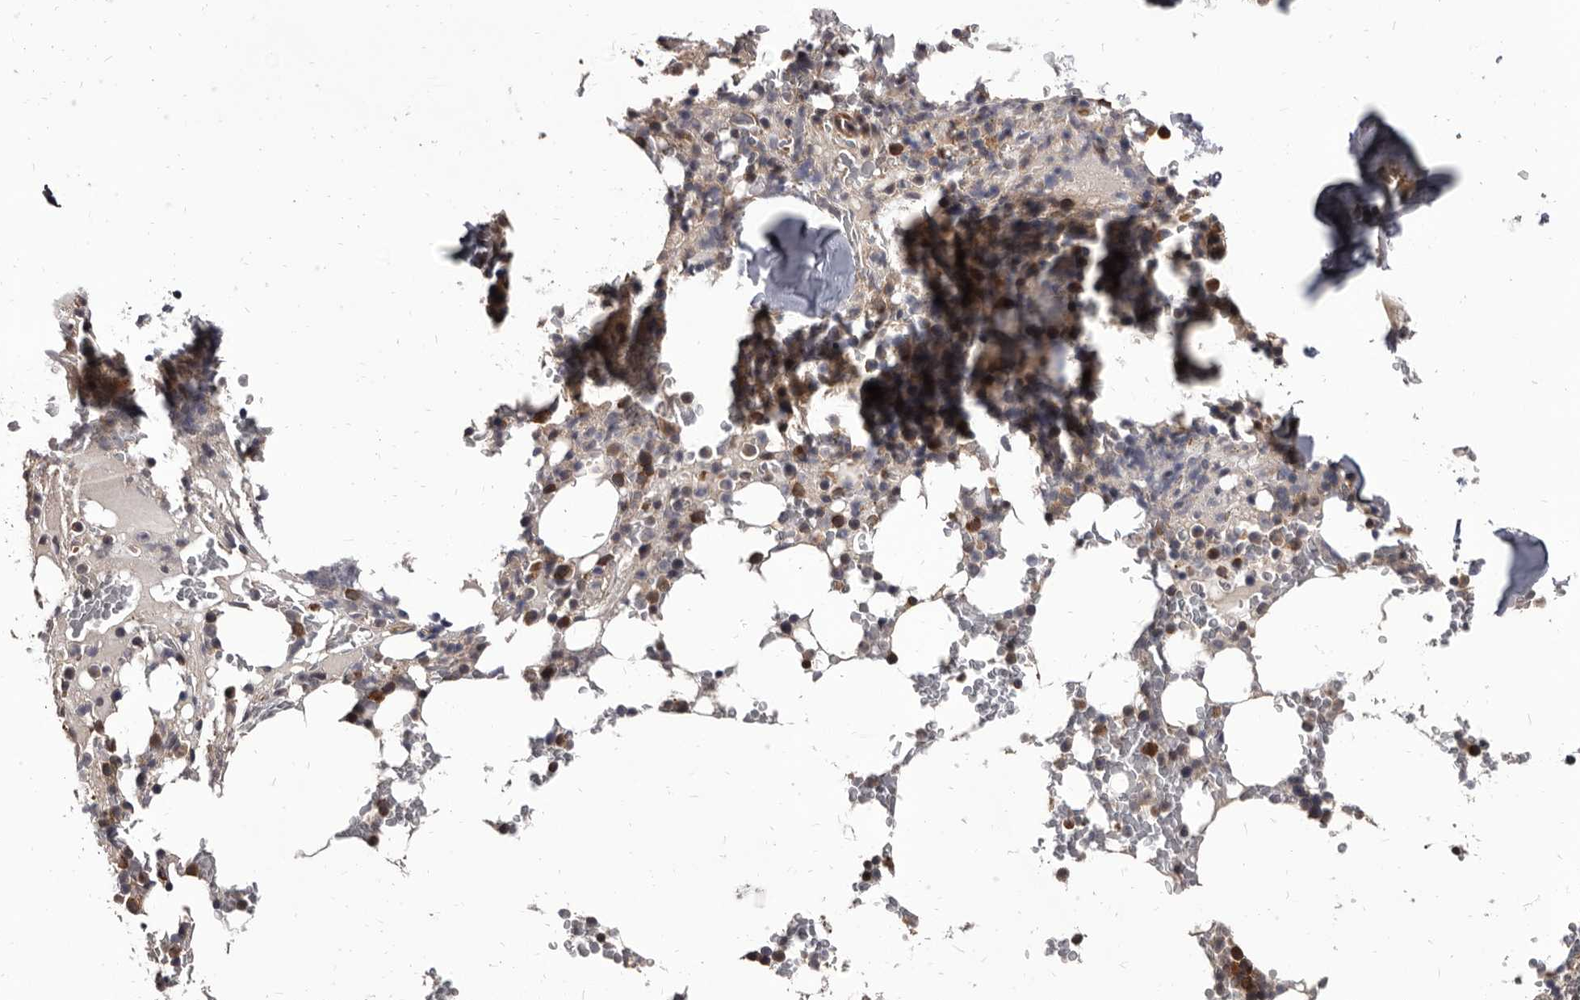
{"staining": {"intensity": "moderate", "quantity": "<25%", "location": "cytoplasmic/membranous"}, "tissue": "bone marrow", "cell_type": "Hematopoietic cells", "image_type": "normal", "snomed": [{"axis": "morphology", "description": "Normal tissue, NOS"}, {"axis": "topography", "description": "Bone marrow"}], "caption": "Immunohistochemical staining of normal bone marrow displays moderate cytoplasmic/membranous protein staining in about <25% of hematopoietic cells. The staining is performed using DAB brown chromogen to label protein expression. The nuclei are counter-stained blue using hematoxylin.", "gene": "MAP3K14", "patient": {"sex": "male", "age": 58}}